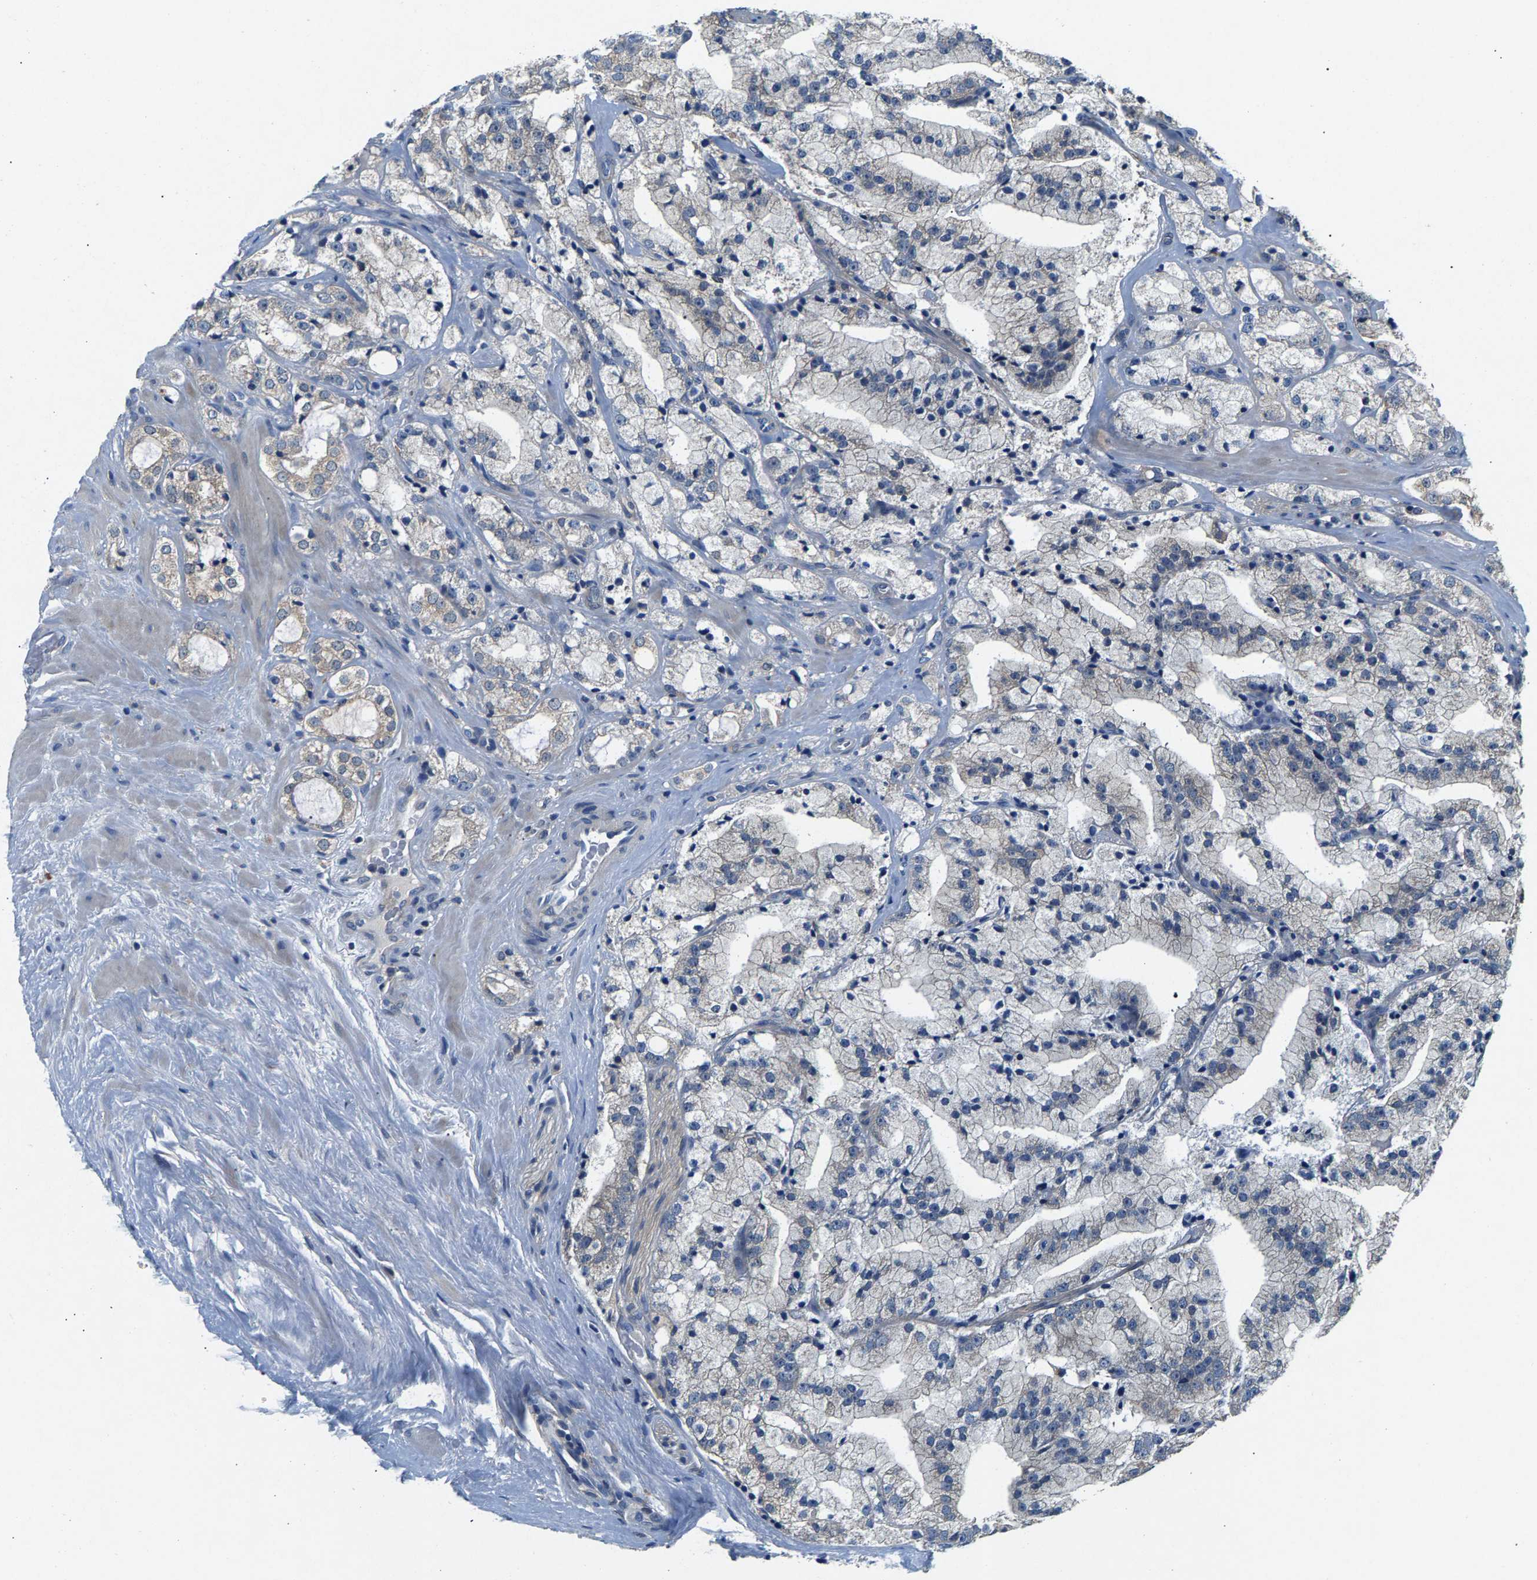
{"staining": {"intensity": "weak", "quantity": "<25%", "location": "cytoplasmic/membranous"}, "tissue": "prostate cancer", "cell_type": "Tumor cells", "image_type": "cancer", "snomed": [{"axis": "morphology", "description": "Adenocarcinoma, High grade"}, {"axis": "topography", "description": "Prostate"}], "caption": "The photomicrograph demonstrates no staining of tumor cells in prostate cancer (high-grade adenocarcinoma).", "gene": "NT5C", "patient": {"sex": "male", "age": 64}}